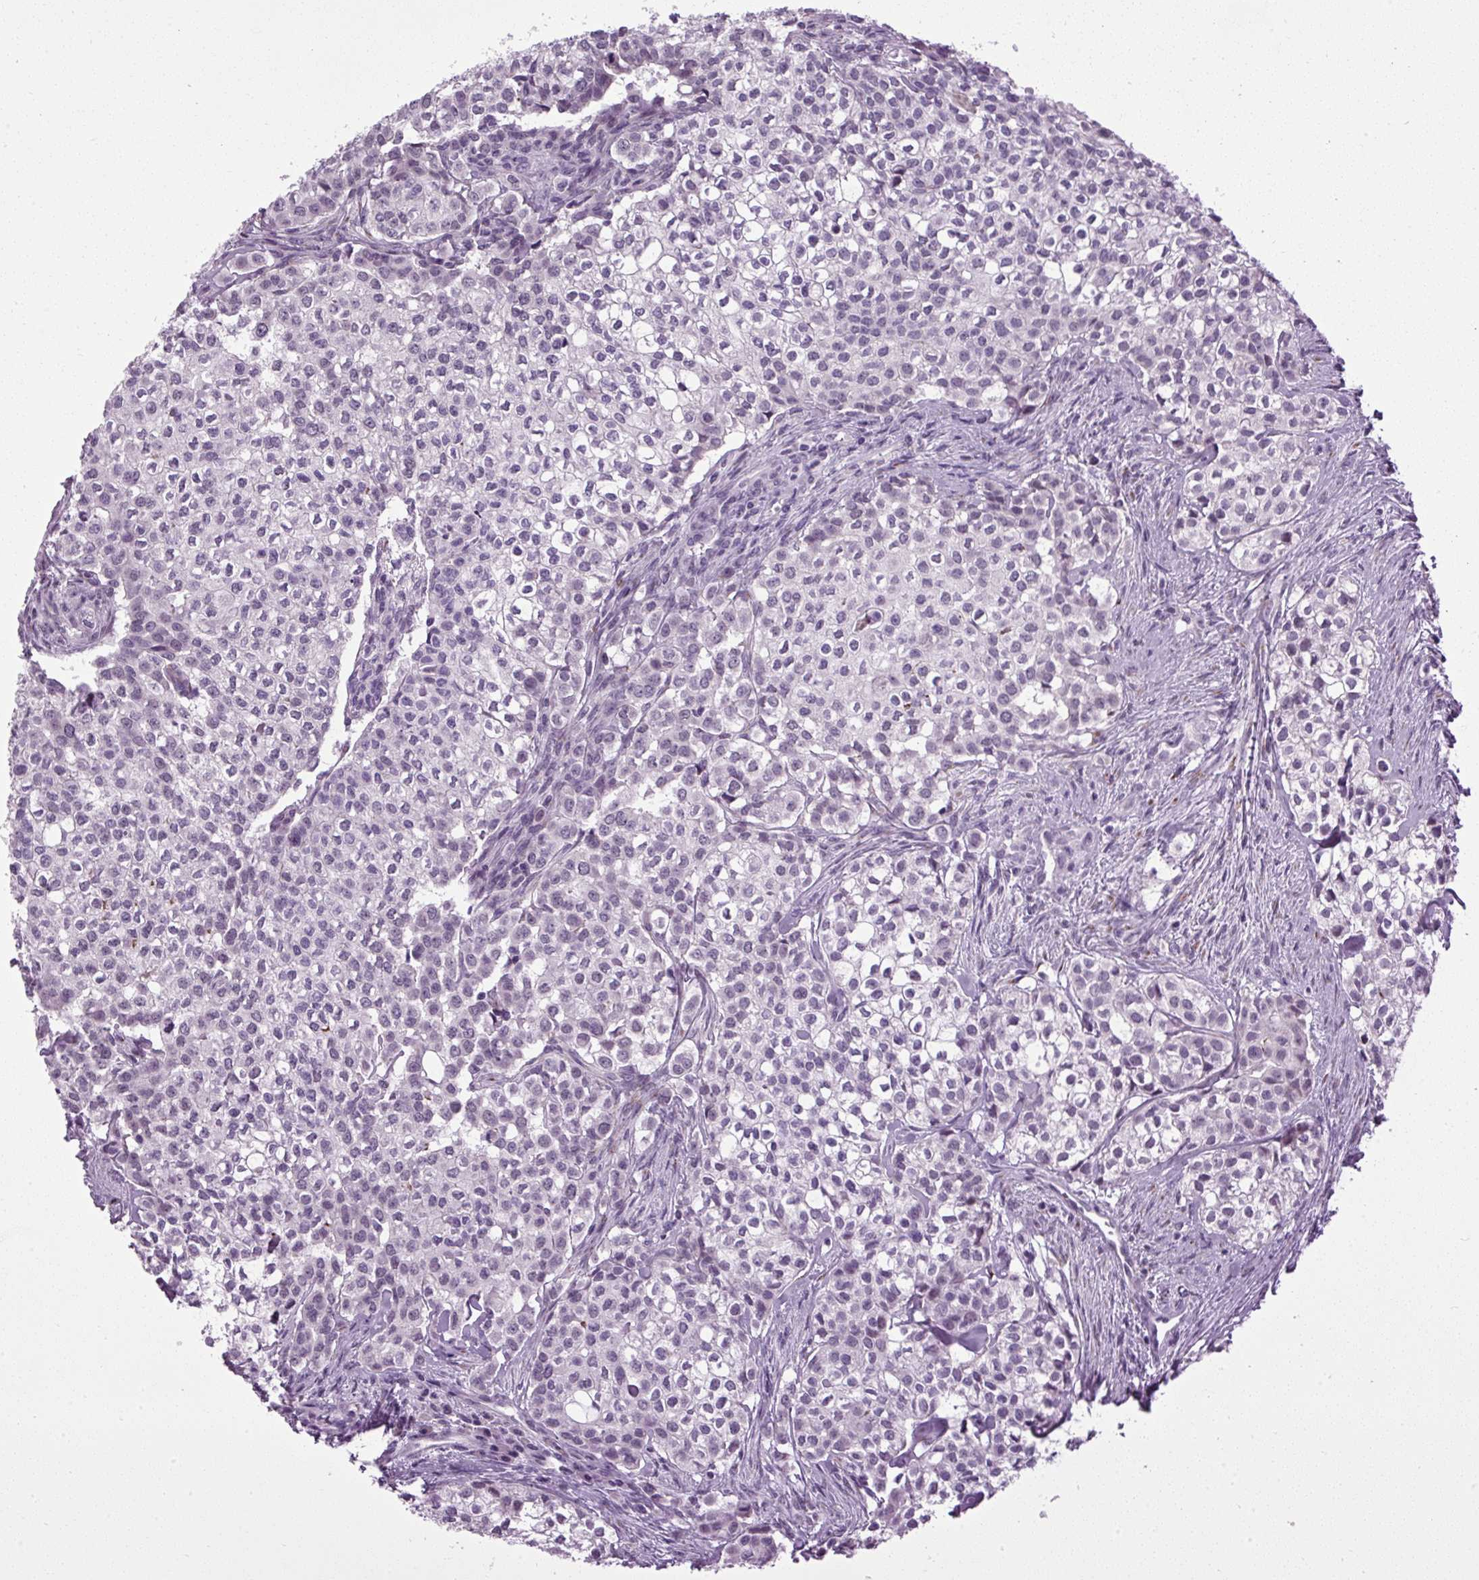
{"staining": {"intensity": "weak", "quantity": "<25%", "location": "nuclear"}, "tissue": "head and neck cancer", "cell_type": "Tumor cells", "image_type": "cancer", "snomed": [{"axis": "morphology", "description": "Adenocarcinoma, NOS"}, {"axis": "topography", "description": "Head-Neck"}], "caption": "Tumor cells are negative for brown protein staining in head and neck cancer (adenocarcinoma).", "gene": "A1CF", "patient": {"sex": "male", "age": 81}}